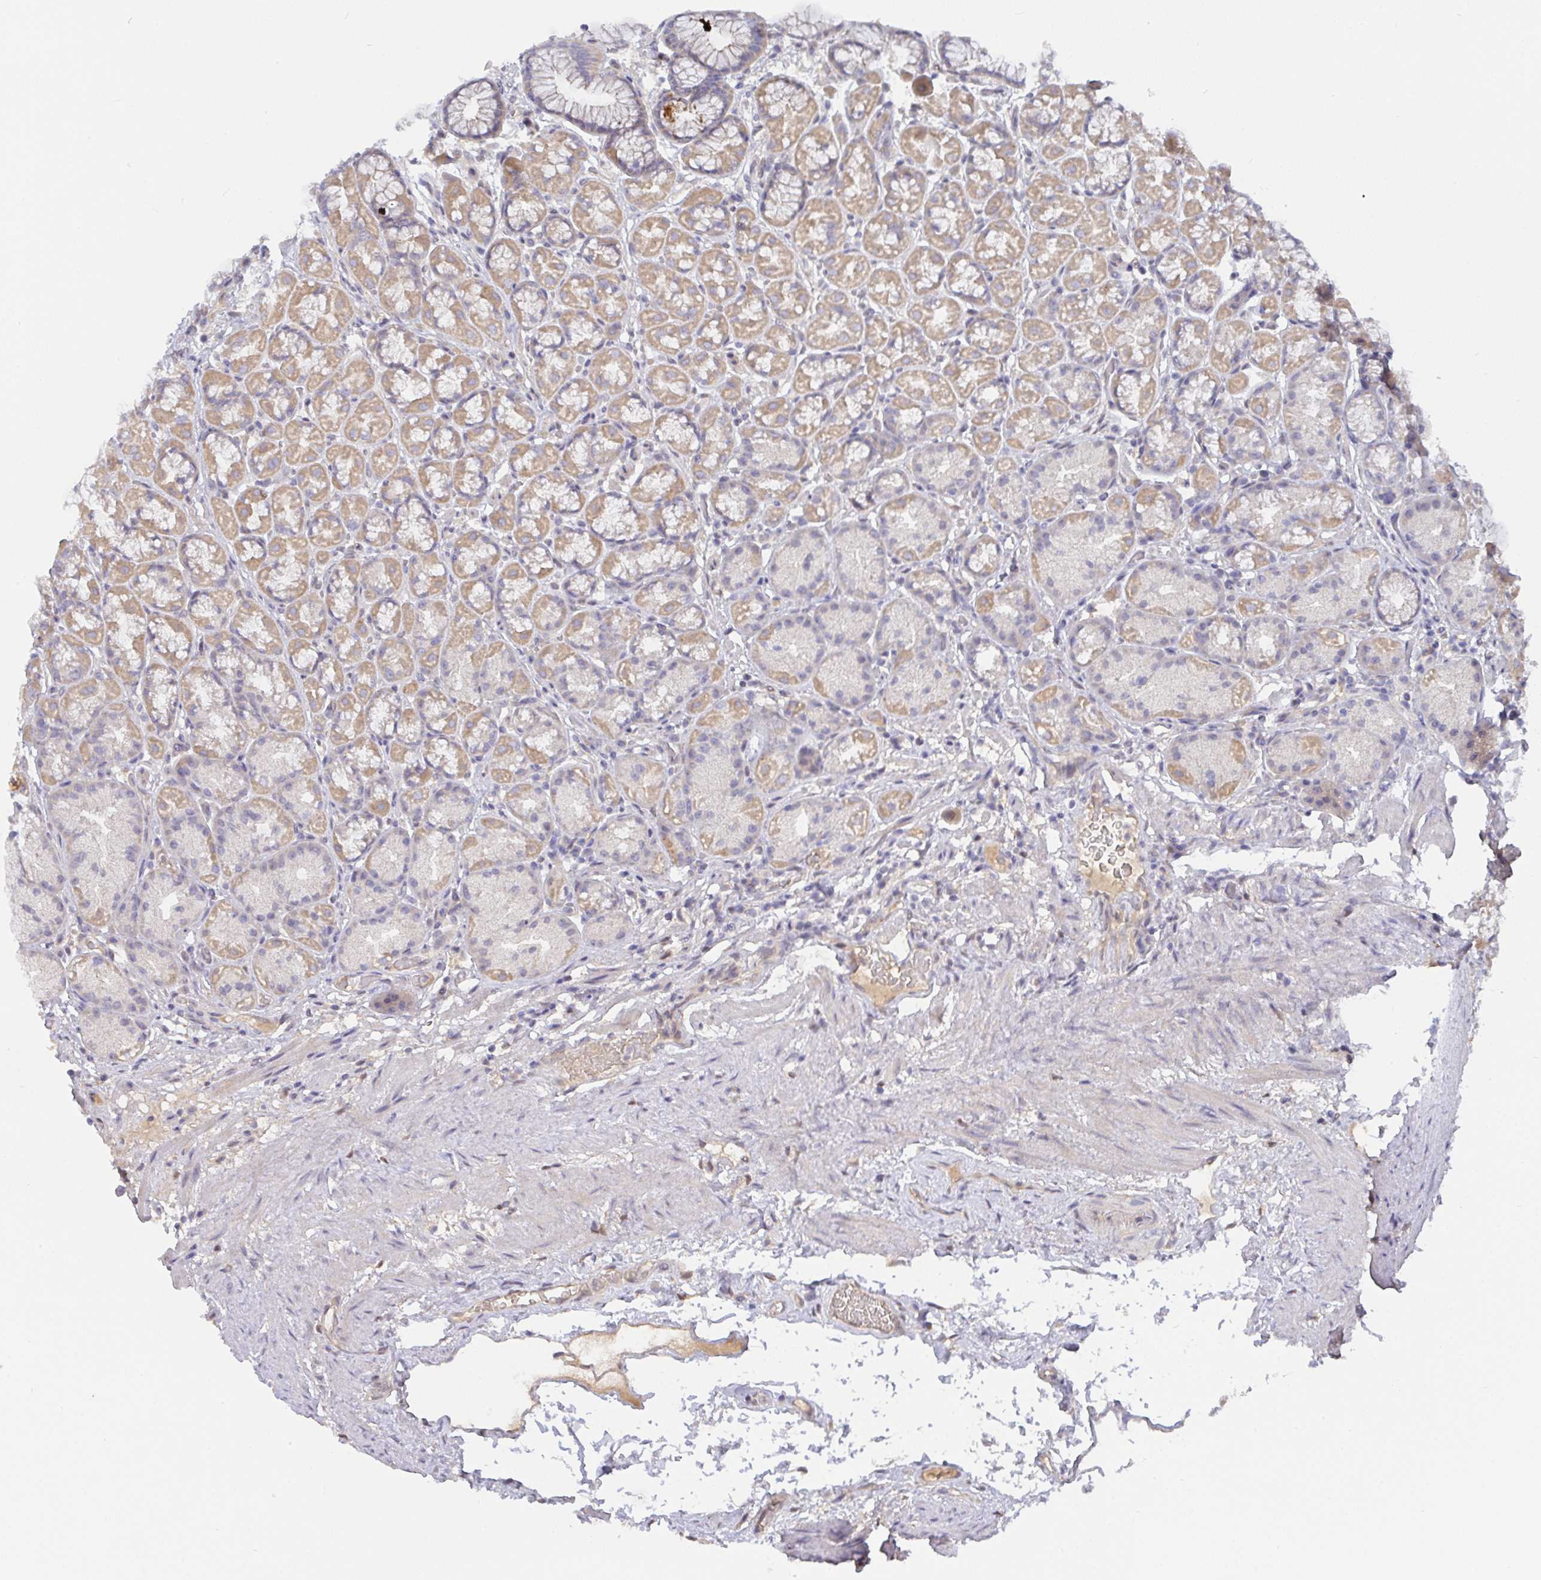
{"staining": {"intensity": "moderate", "quantity": "25%-75%", "location": "cytoplasmic/membranous"}, "tissue": "stomach", "cell_type": "Glandular cells", "image_type": "normal", "snomed": [{"axis": "morphology", "description": "Normal tissue, NOS"}, {"axis": "topography", "description": "Stomach, lower"}], "caption": "Human stomach stained with a brown dye displays moderate cytoplasmic/membranous positive staining in about 25%-75% of glandular cells.", "gene": "L3HYPDH", "patient": {"sex": "male", "age": 67}}